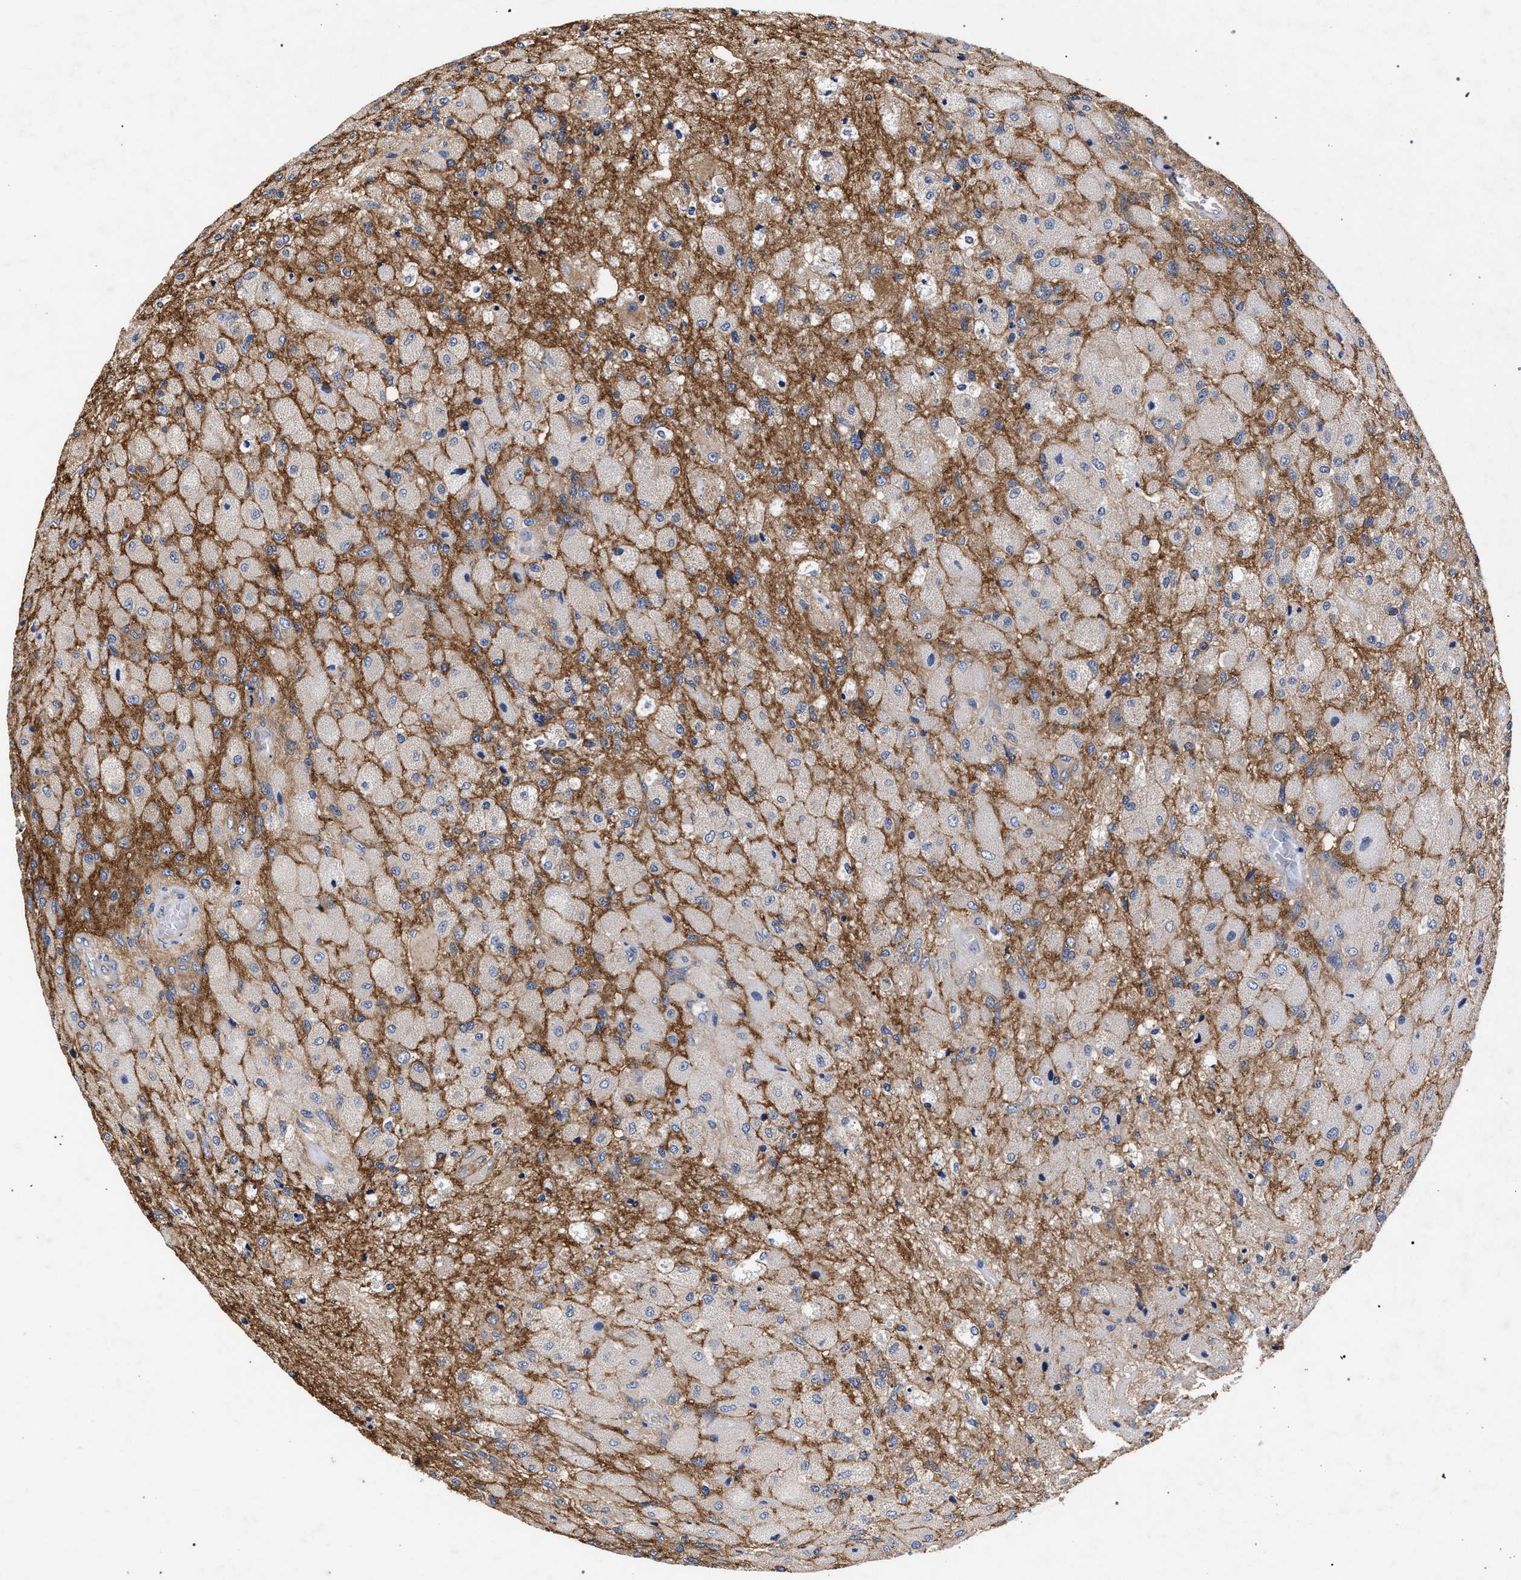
{"staining": {"intensity": "moderate", "quantity": "25%-75%", "location": "cytoplasmic/membranous"}, "tissue": "glioma", "cell_type": "Tumor cells", "image_type": "cancer", "snomed": [{"axis": "morphology", "description": "Normal tissue, NOS"}, {"axis": "morphology", "description": "Glioma, malignant, High grade"}, {"axis": "topography", "description": "Cerebral cortex"}], "caption": "Immunohistochemical staining of malignant glioma (high-grade) shows medium levels of moderate cytoplasmic/membranous expression in about 25%-75% of tumor cells. (Stains: DAB in brown, nuclei in blue, Microscopy: brightfield microscopy at high magnification).", "gene": "CFAP95", "patient": {"sex": "male", "age": 77}}